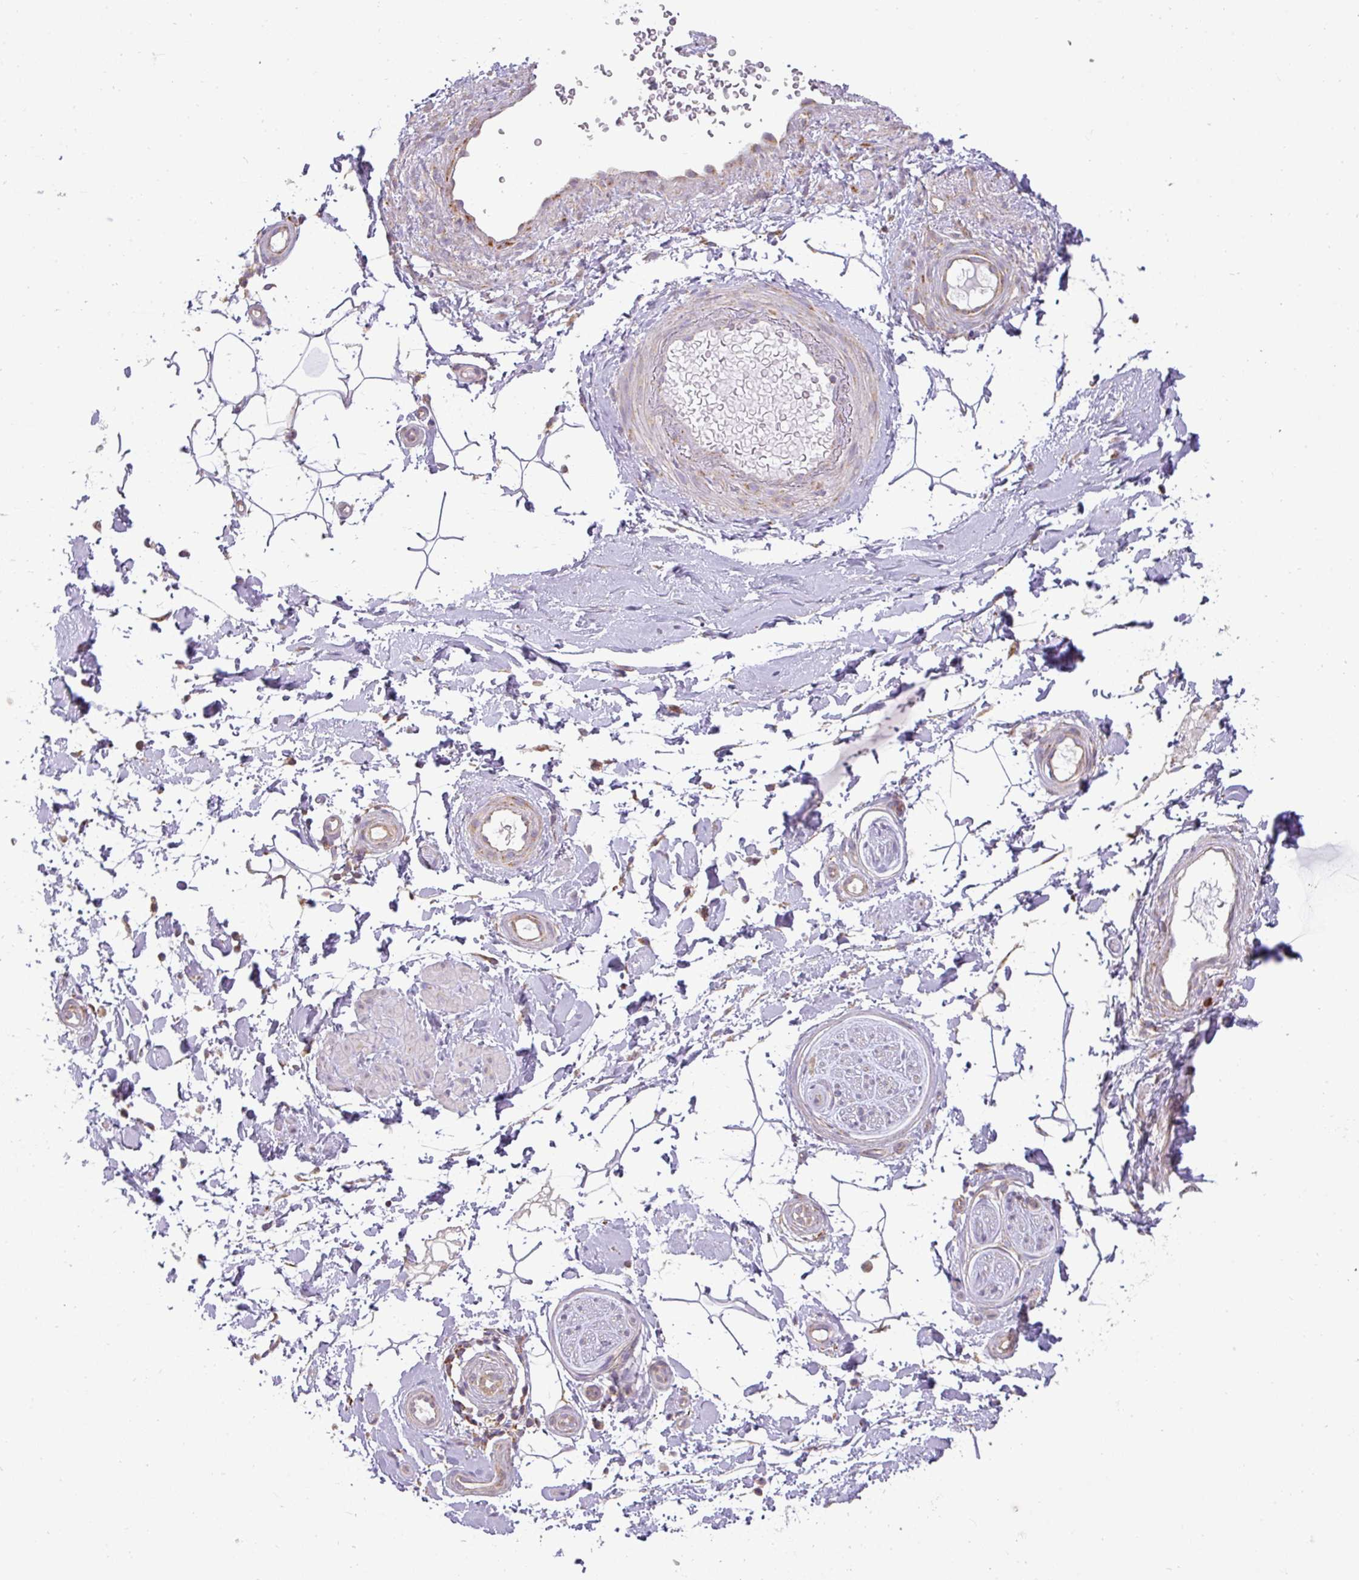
{"staining": {"intensity": "negative", "quantity": "none", "location": "none"}, "tissue": "adipose tissue", "cell_type": "Adipocytes", "image_type": "normal", "snomed": [{"axis": "morphology", "description": "Normal tissue, NOS"}, {"axis": "topography", "description": "Soft tissue"}, {"axis": "topography", "description": "Adipose tissue"}, {"axis": "topography", "description": "Vascular tissue"}, {"axis": "topography", "description": "Peripheral nerve tissue"}], "caption": "This is an immunohistochemistry histopathology image of unremarkable human adipose tissue. There is no positivity in adipocytes.", "gene": "ZNF211", "patient": {"sex": "male", "age": 74}}